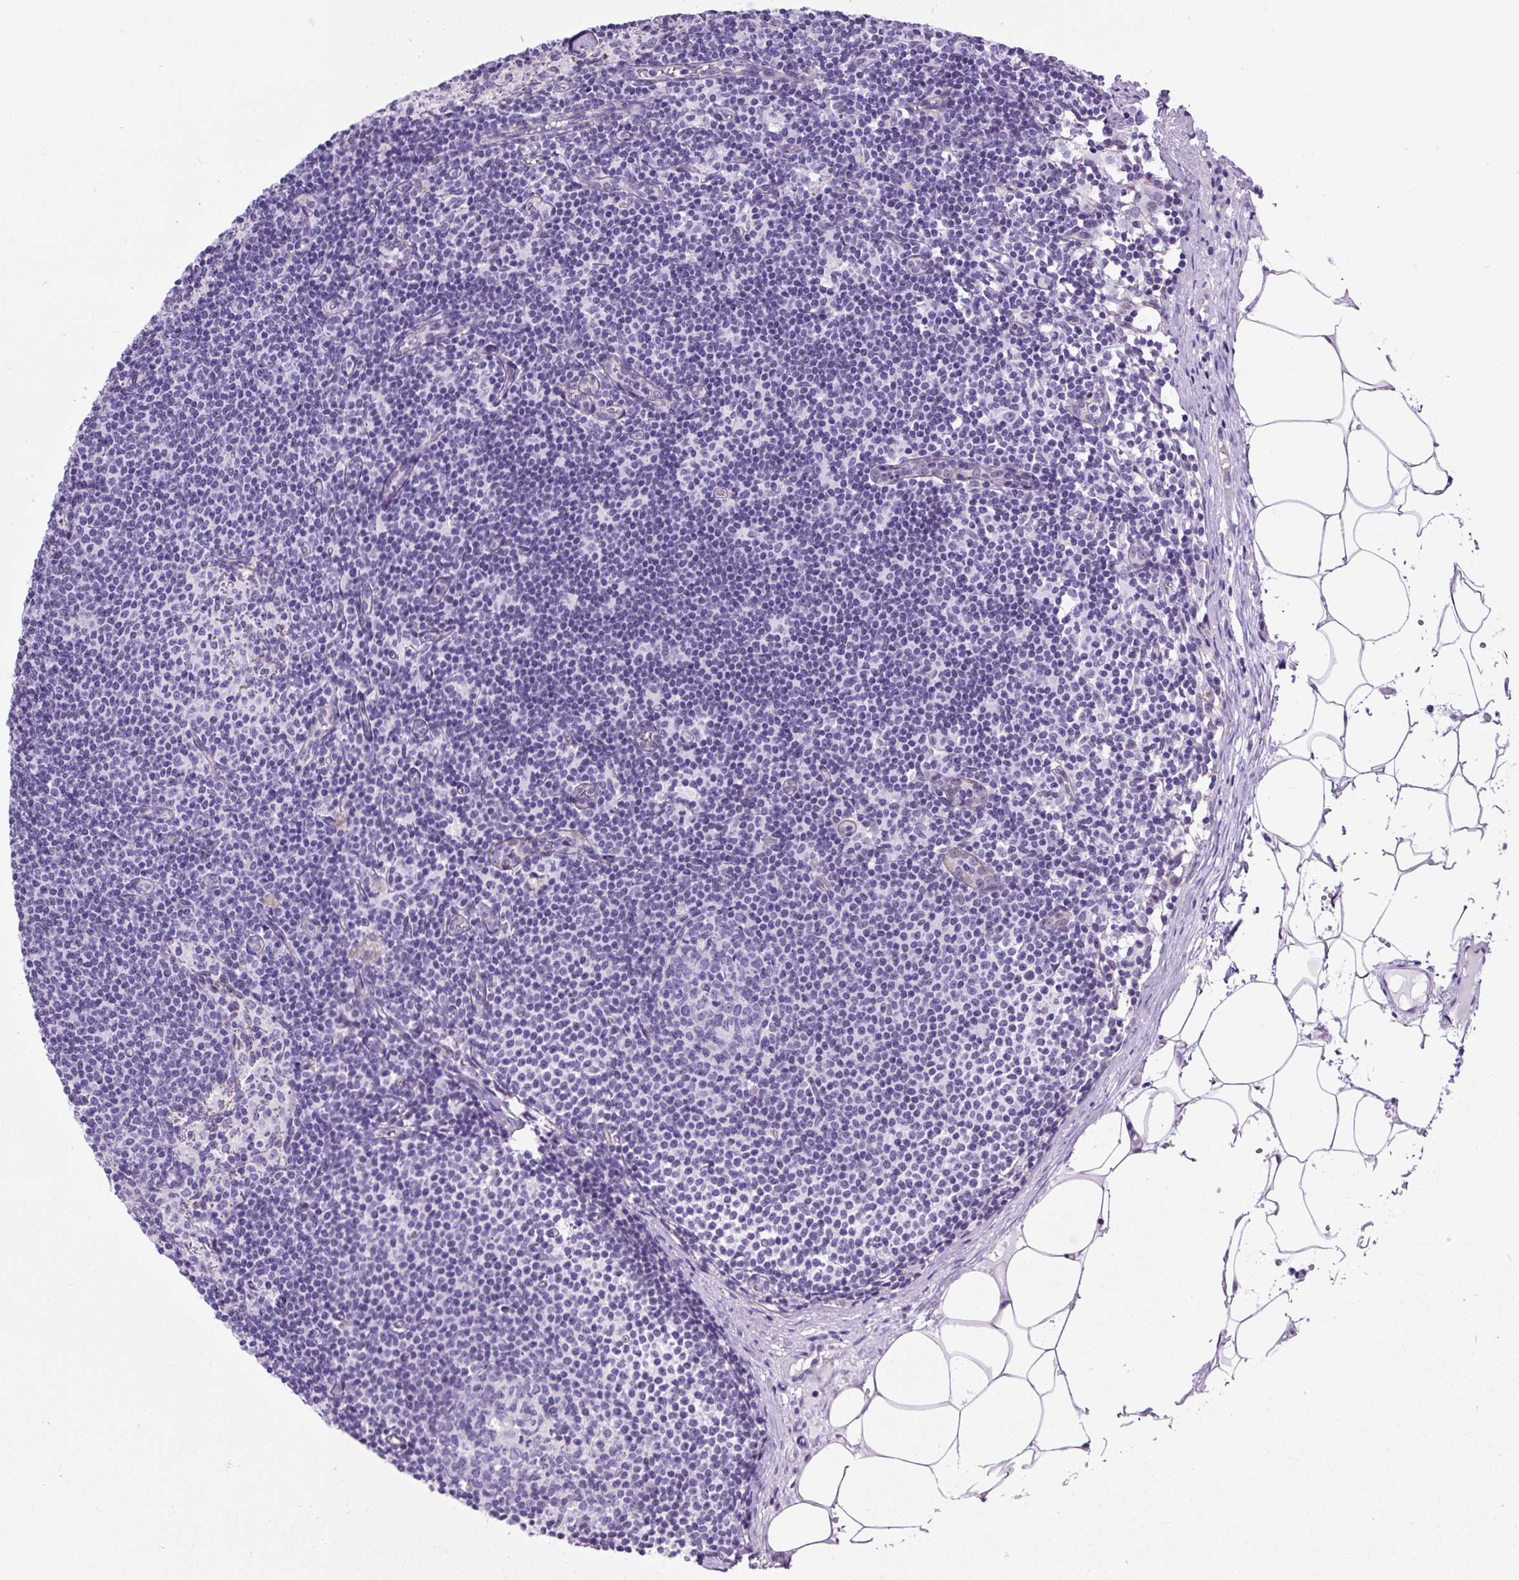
{"staining": {"intensity": "negative", "quantity": "none", "location": "none"}, "tissue": "lymph node", "cell_type": "Germinal center cells", "image_type": "normal", "snomed": [{"axis": "morphology", "description": "Normal tissue, NOS"}, {"axis": "topography", "description": "Lymph node"}], "caption": "Protein analysis of benign lymph node demonstrates no significant positivity in germinal center cells.", "gene": "KRT12", "patient": {"sex": "male", "age": 49}}